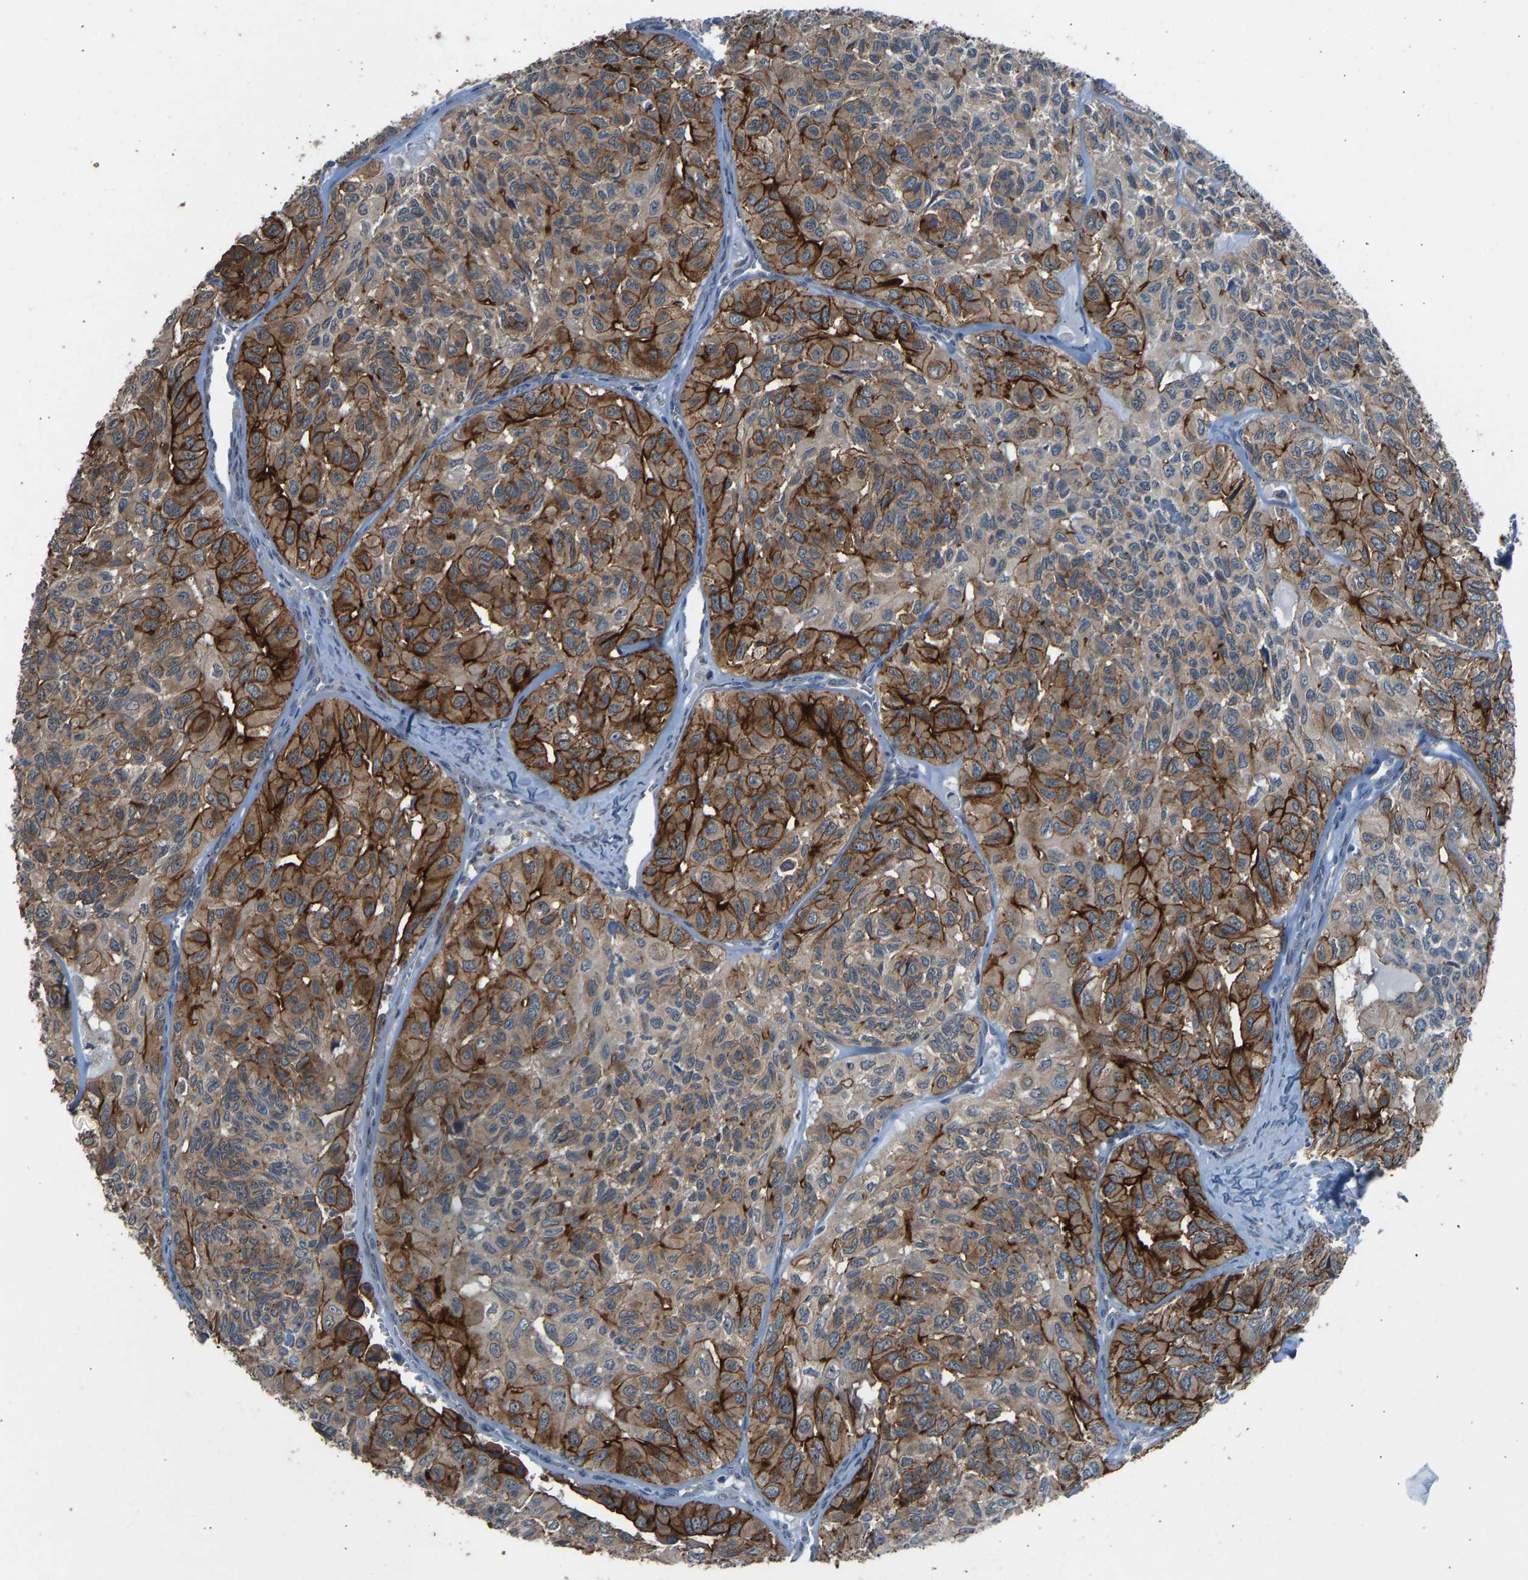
{"staining": {"intensity": "strong", "quantity": "25%-75%", "location": "cytoplasmic/membranous"}, "tissue": "head and neck cancer", "cell_type": "Tumor cells", "image_type": "cancer", "snomed": [{"axis": "morphology", "description": "Adenocarcinoma, NOS"}, {"axis": "topography", "description": "Salivary gland, NOS"}, {"axis": "topography", "description": "Head-Neck"}], "caption": "Strong cytoplasmic/membranous positivity for a protein is appreciated in about 25%-75% of tumor cells of head and neck cancer (adenocarcinoma) using immunohistochemistry (IHC).", "gene": "SLC43A1", "patient": {"sex": "female", "age": 76}}